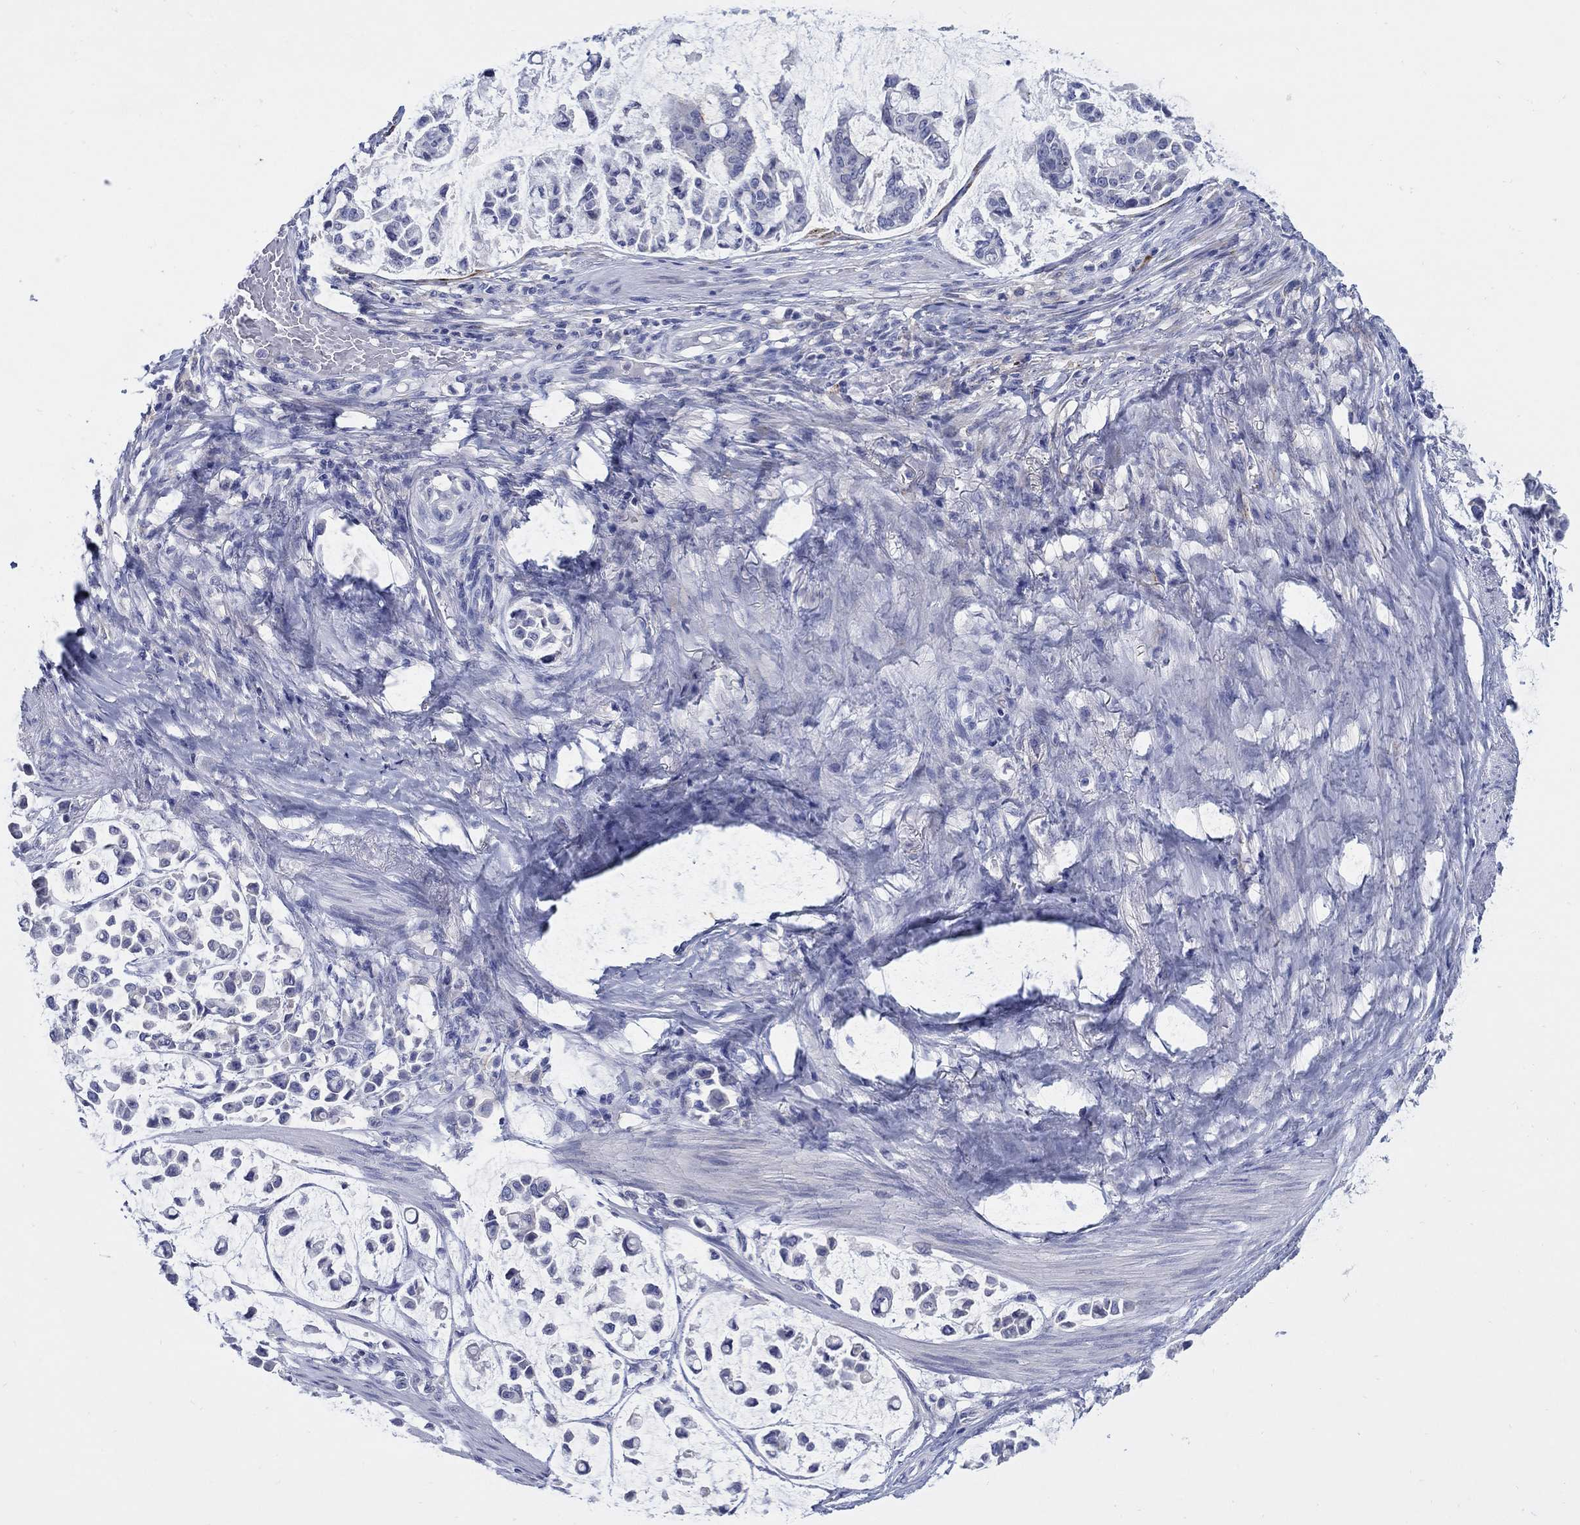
{"staining": {"intensity": "negative", "quantity": "none", "location": "none"}, "tissue": "stomach cancer", "cell_type": "Tumor cells", "image_type": "cancer", "snomed": [{"axis": "morphology", "description": "Adenocarcinoma, NOS"}, {"axis": "topography", "description": "Stomach"}], "caption": "This is an immunohistochemistry (IHC) photomicrograph of adenocarcinoma (stomach). There is no staining in tumor cells.", "gene": "REEP2", "patient": {"sex": "male", "age": 82}}